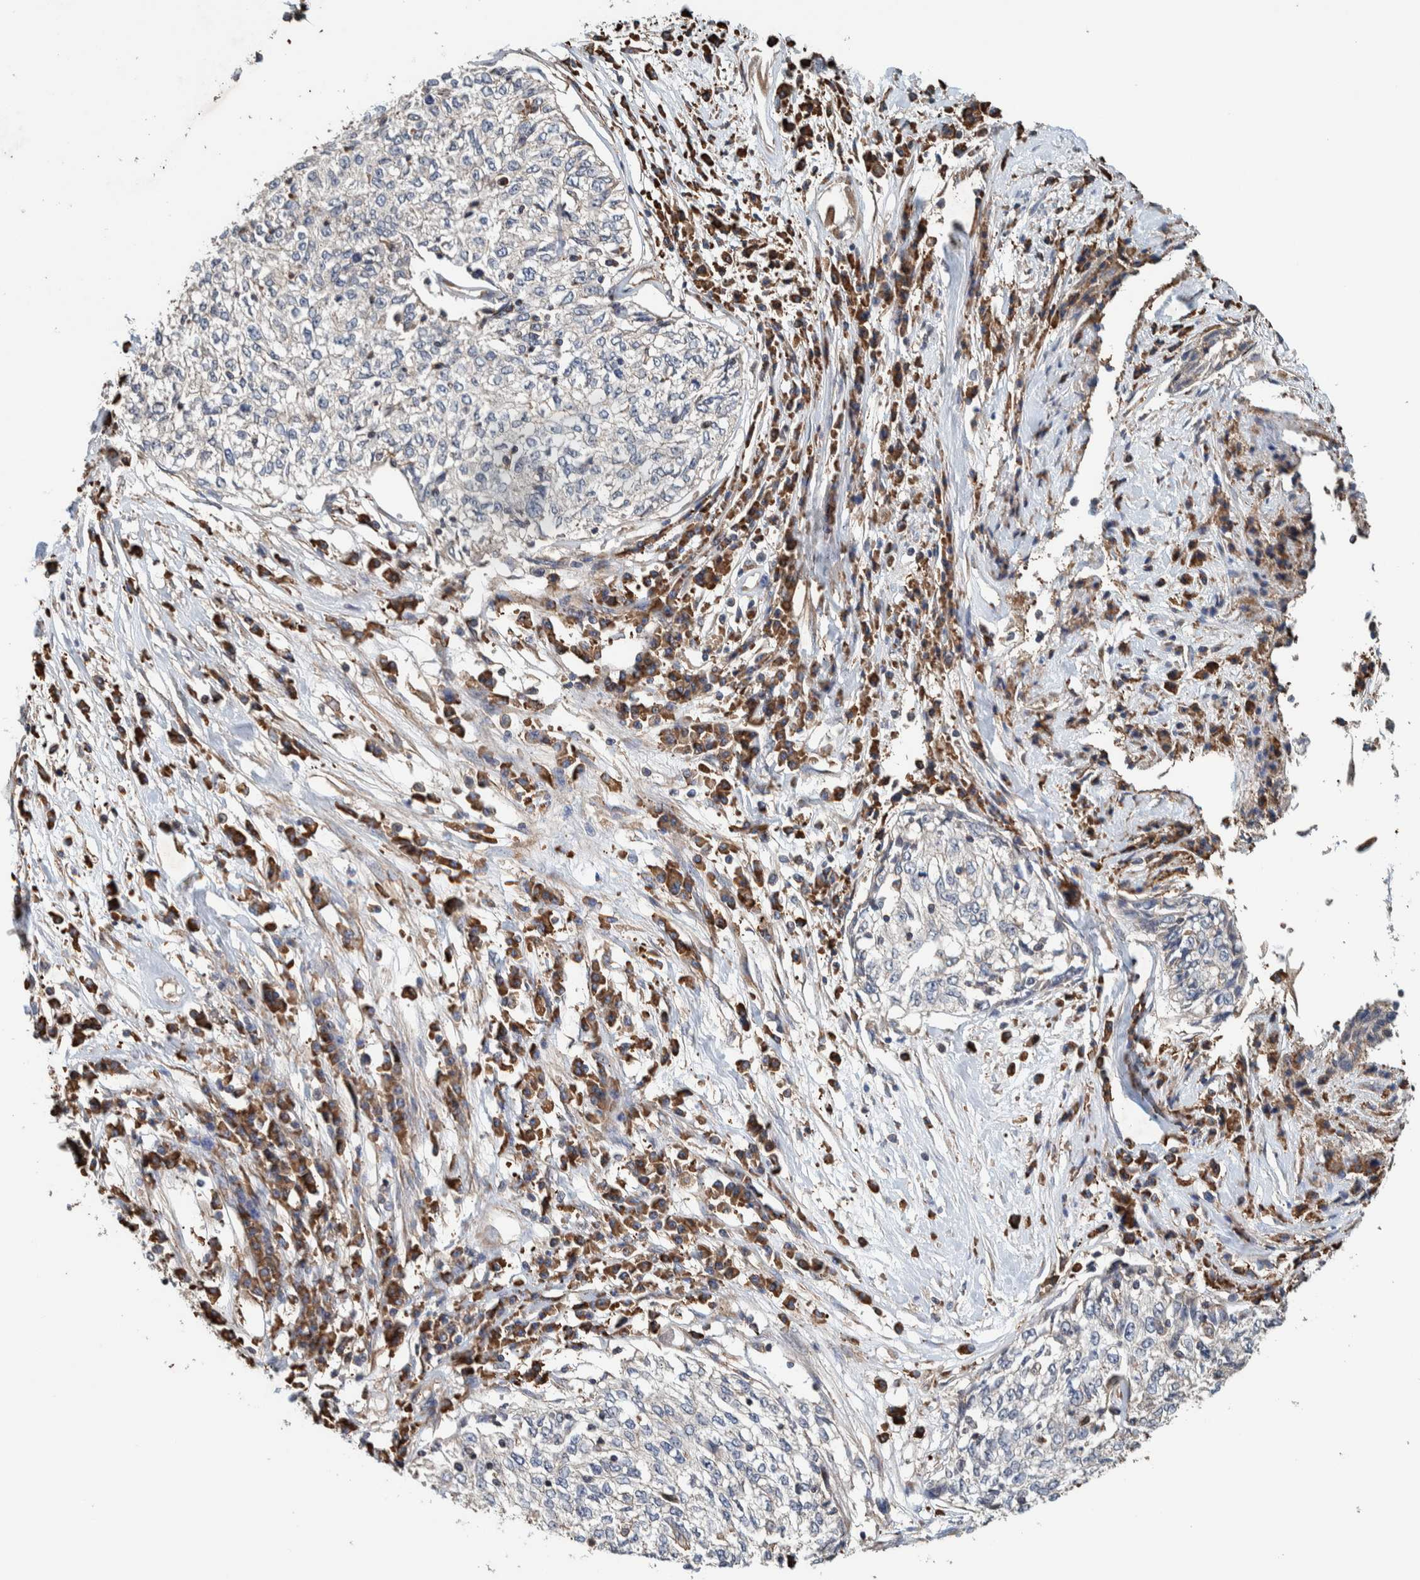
{"staining": {"intensity": "negative", "quantity": "none", "location": "none"}, "tissue": "cervical cancer", "cell_type": "Tumor cells", "image_type": "cancer", "snomed": [{"axis": "morphology", "description": "Squamous cell carcinoma, NOS"}, {"axis": "topography", "description": "Cervix"}], "caption": "This is an immunohistochemistry (IHC) micrograph of human cervical cancer. There is no staining in tumor cells.", "gene": "PLA2G3", "patient": {"sex": "female", "age": 57}}